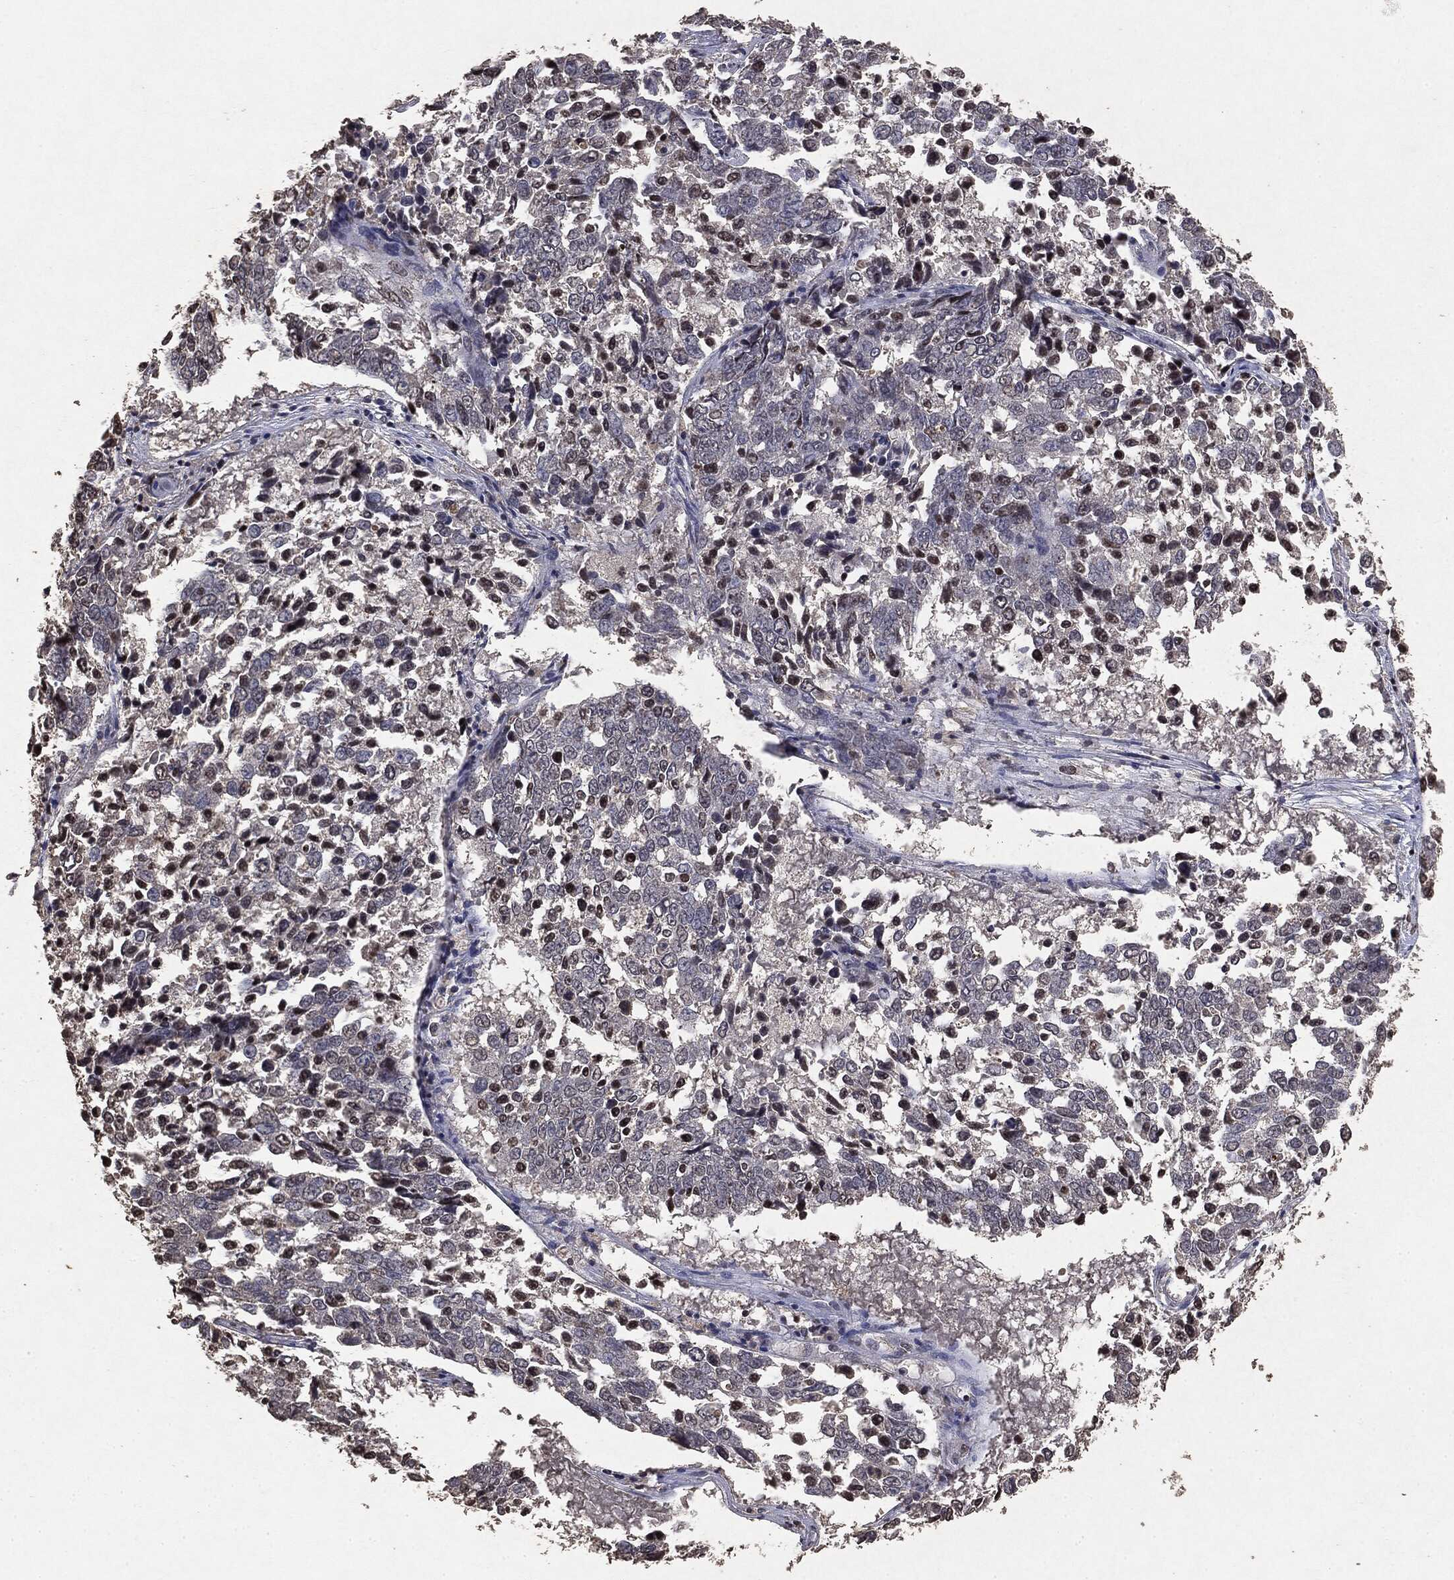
{"staining": {"intensity": "negative", "quantity": "none", "location": "none"}, "tissue": "lung cancer", "cell_type": "Tumor cells", "image_type": "cancer", "snomed": [{"axis": "morphology", "description": "Squamous cell carcinoma, NOS"}, {"axis": "topography", "description": "Lung"}], "caption": "The micrograph exhibits no significant expression in tumor cells of lung squamous cell carcinoma. Nuclei are stained in blue.", "gene": "RAD18", "patient": {"sex": "male", "age": 82}}